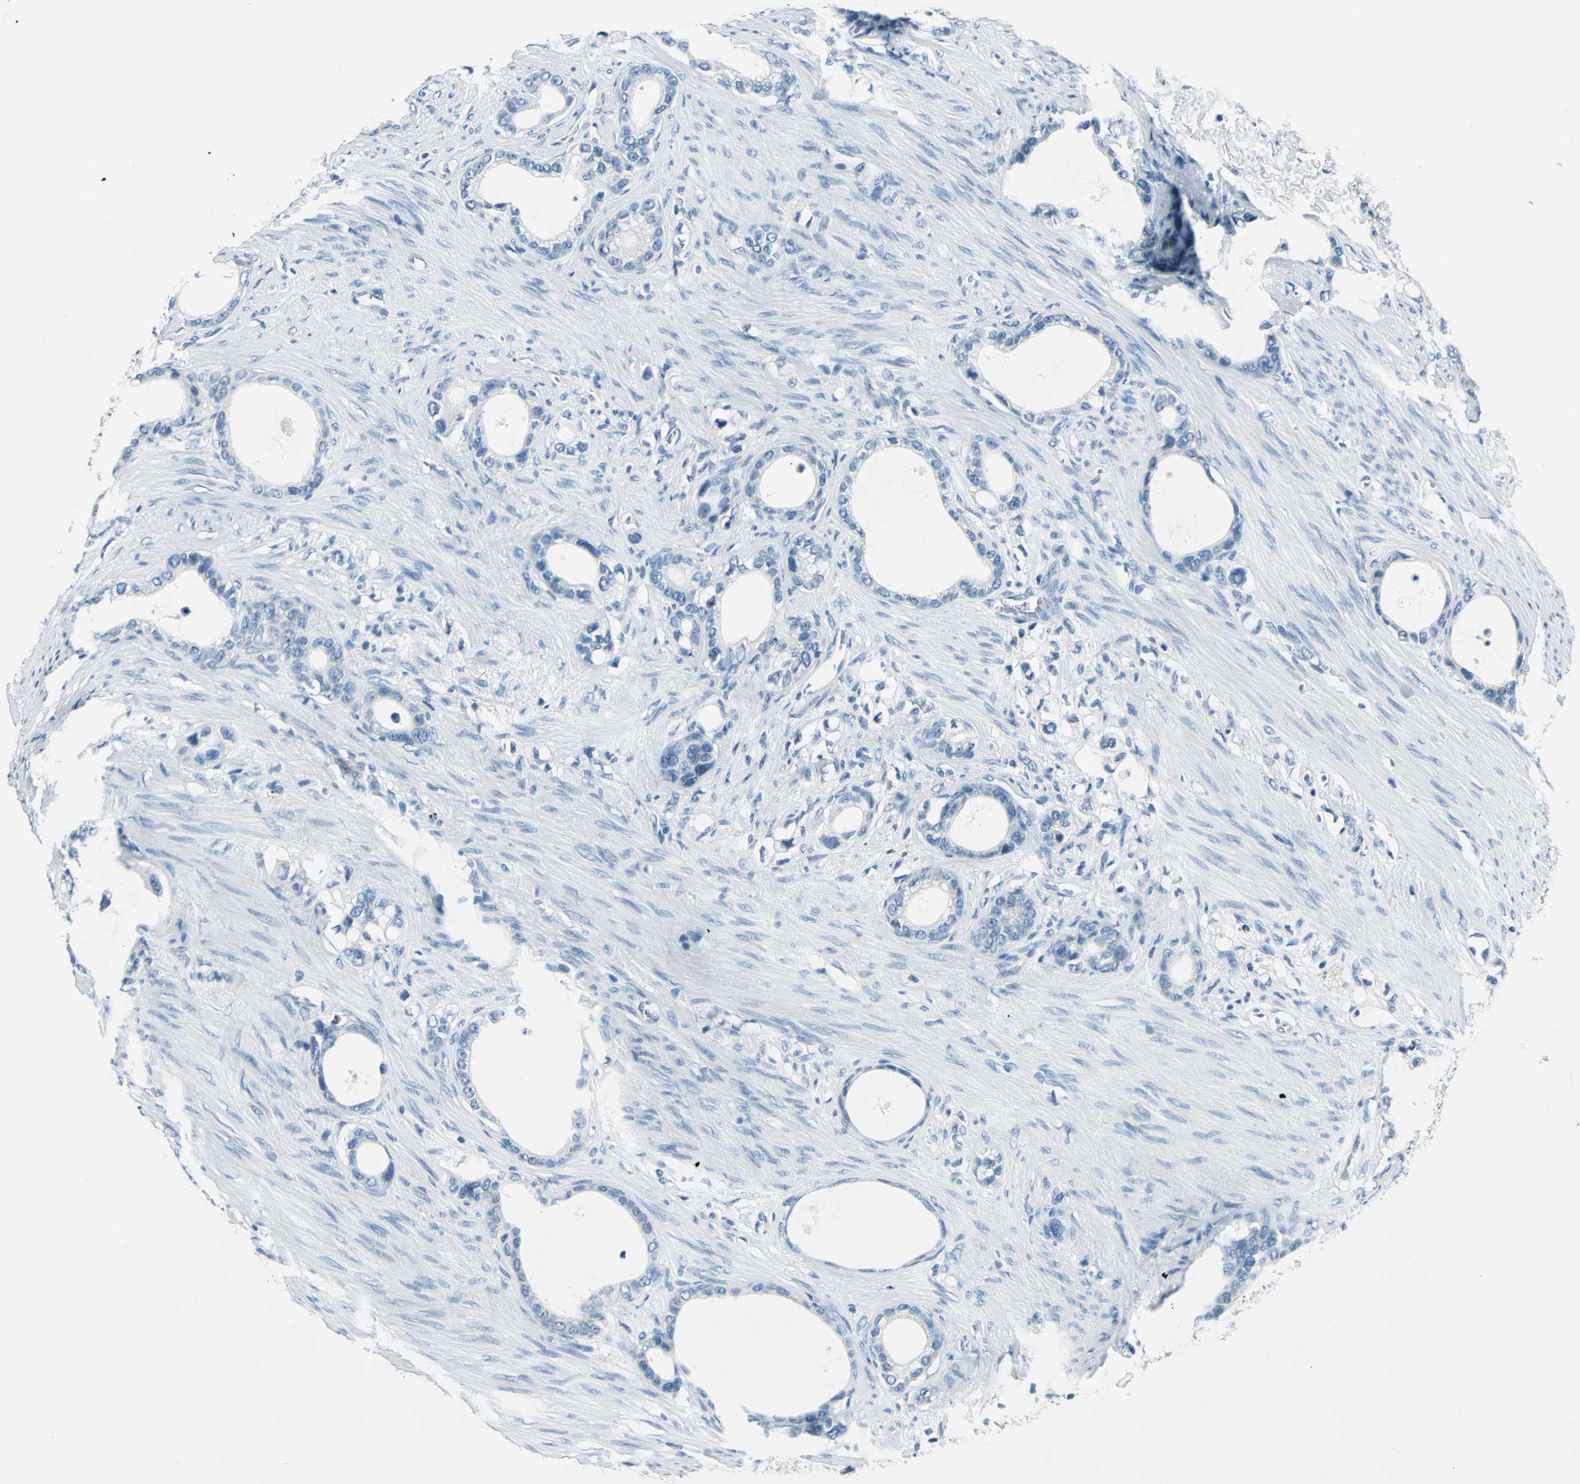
{"staining": {"intensity": "negative", "quantity": "none", "location": "none"}, "tissue": "stomach cancer", "cell_type": "Tumor cells", "image_type": "cancer", "snomed": [{"axis": "morphology", "description": "Adenocarcinoma, NOS"}, {"axis": "topography", "description": "Stomach"}], "caption": "A photomicrograph of adenocarcinoma (stomach) stained for a protein shows no brown staining in tumor cells.", "gene": "AKR1A1", "patient": {"sex": "female", "age": 75}}